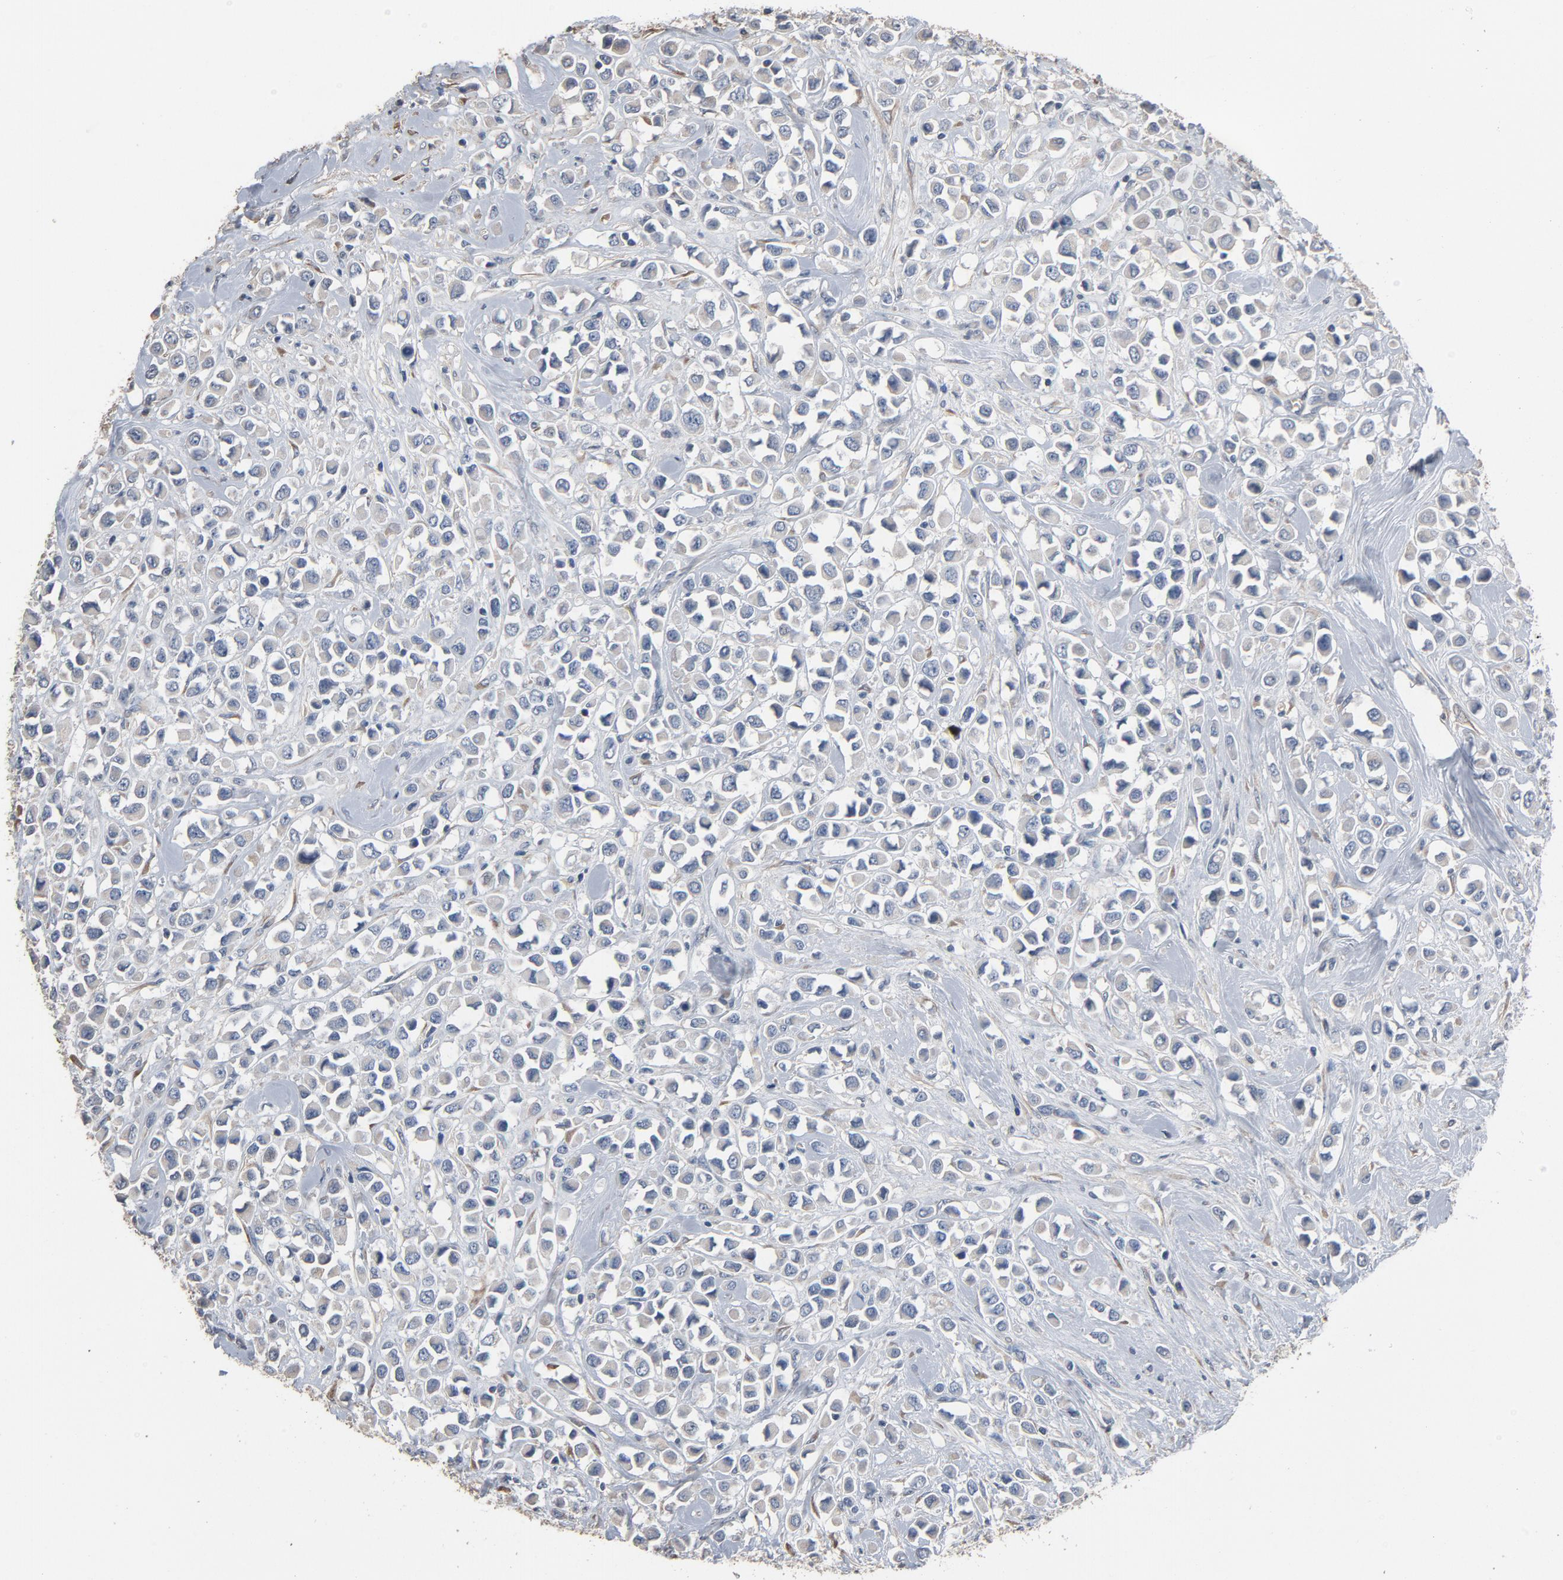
{"staining": {"intensity": "negative", "quantity": "none", "location": "none"}, "tissue": "breast cancer", "cell_type": "Tumor cells", "image_type": "cancer", "snomed": [{"axis": "morphology", "description": "Duct carcinoma"}, {"axis": "topography", "description": "Breast"}], "caption": "A photomicrograph of intraductal carcinoma (breast) stained for a protein exhibits no brown staining in tumor cells. (DAB (3,3'-diaminobenzidine) IHC with hematoxylin counter stain).", "gene": "SOX6", "patient": {"sex": "female", "age": 61}}